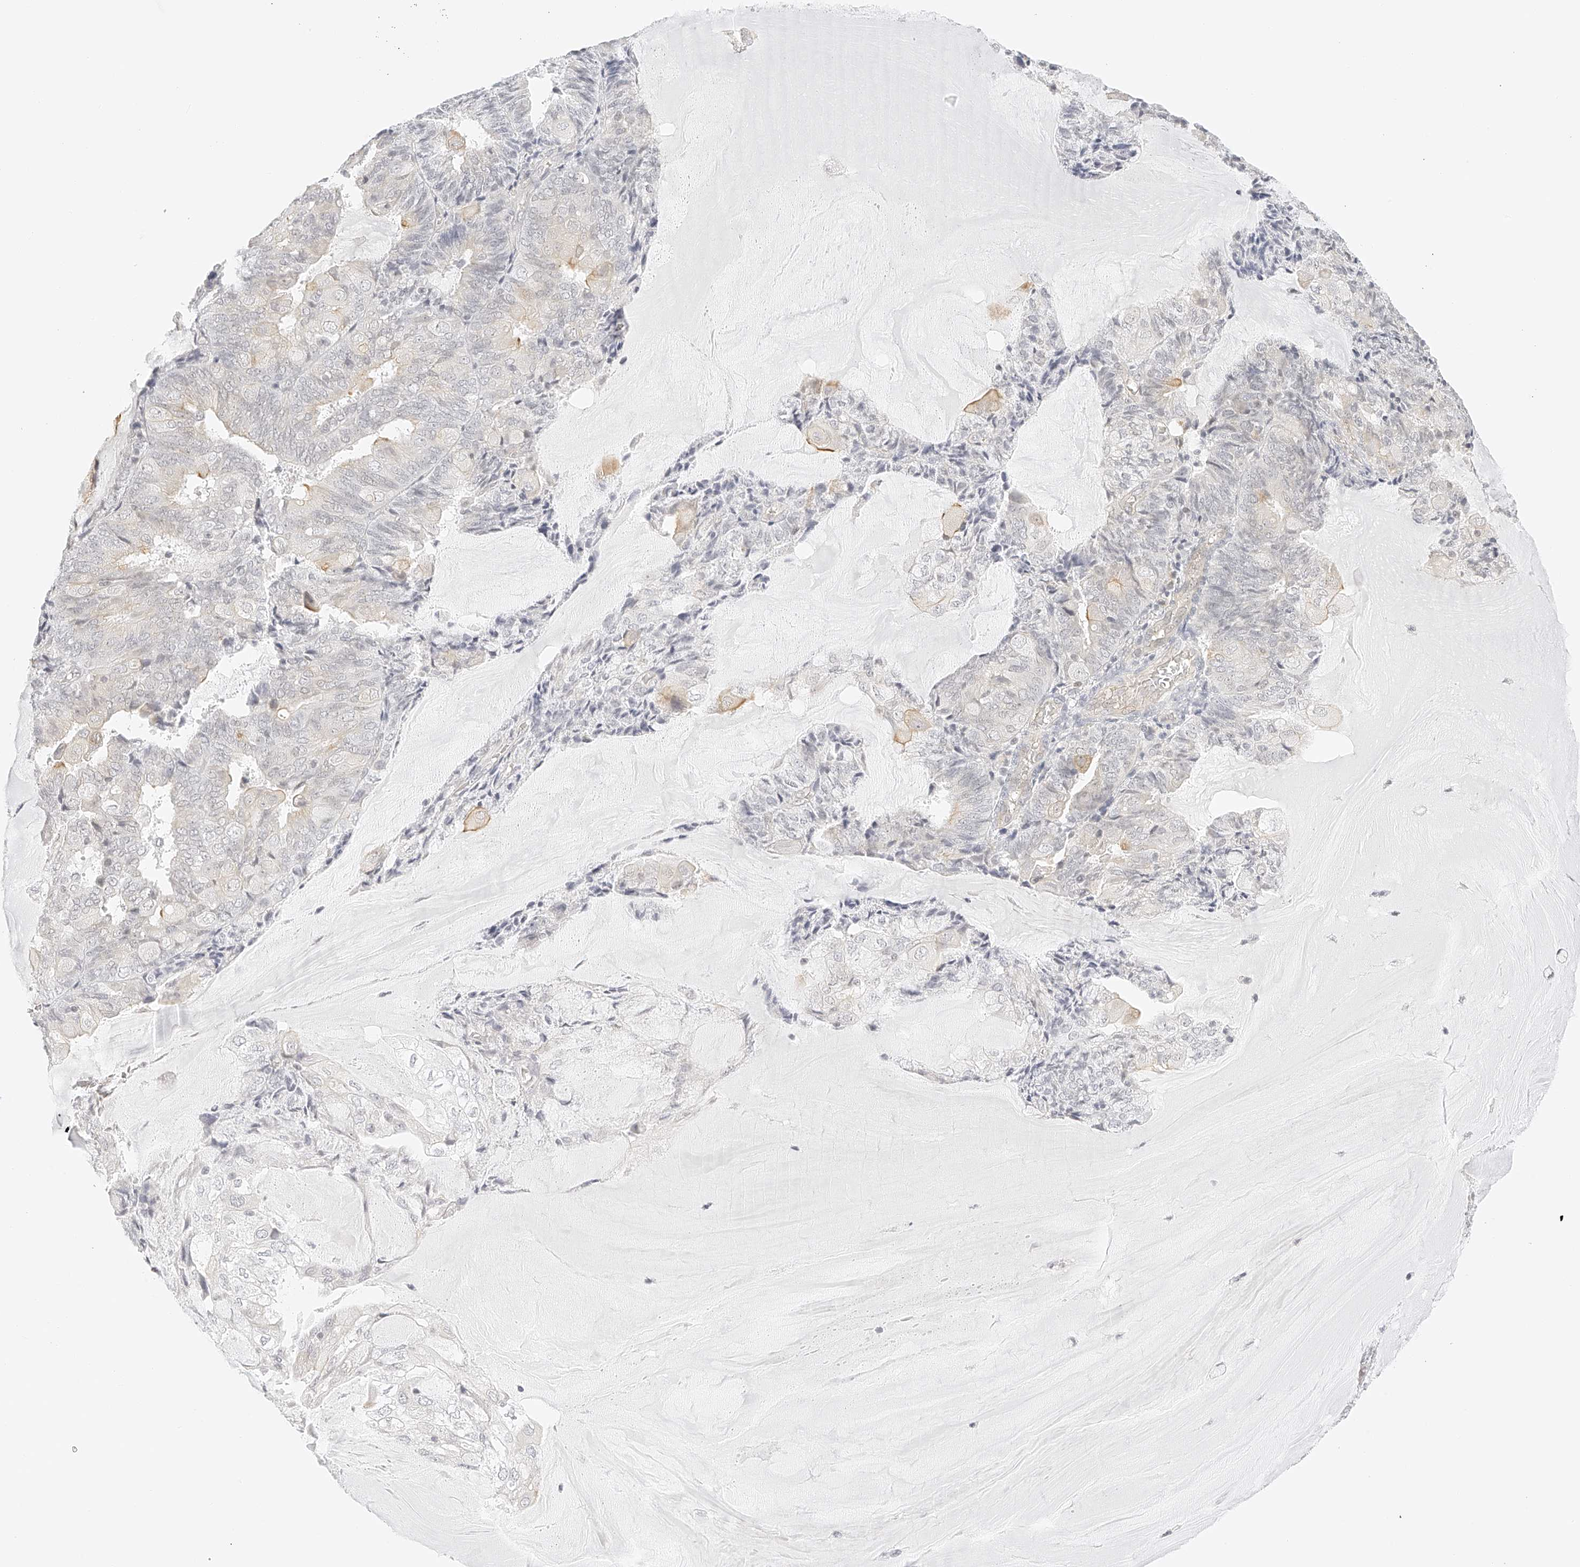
{"staining": {"intensity": "negative", "quantity": "none", "location": "none"}, "tissue": "endometrial cancer", "cell_type": "Tumor cells", "image_type": "cancer", "snomed": [{"axis": "morphology", "description": "Adenocarcinoma, NOS"}, {"axis": "topography", "description": "Endometrium"}], "caption": "Histopathology image shows no significant protein expression in tumor cells of adenocarcinoma (endometrial). (Brightfield microscopy of DAB (3,3'-diaminobenzidine) immunohistochemistry at high magnification).", "gene": "ZFP69", "patient": {"sex": "female", "age": 81}}